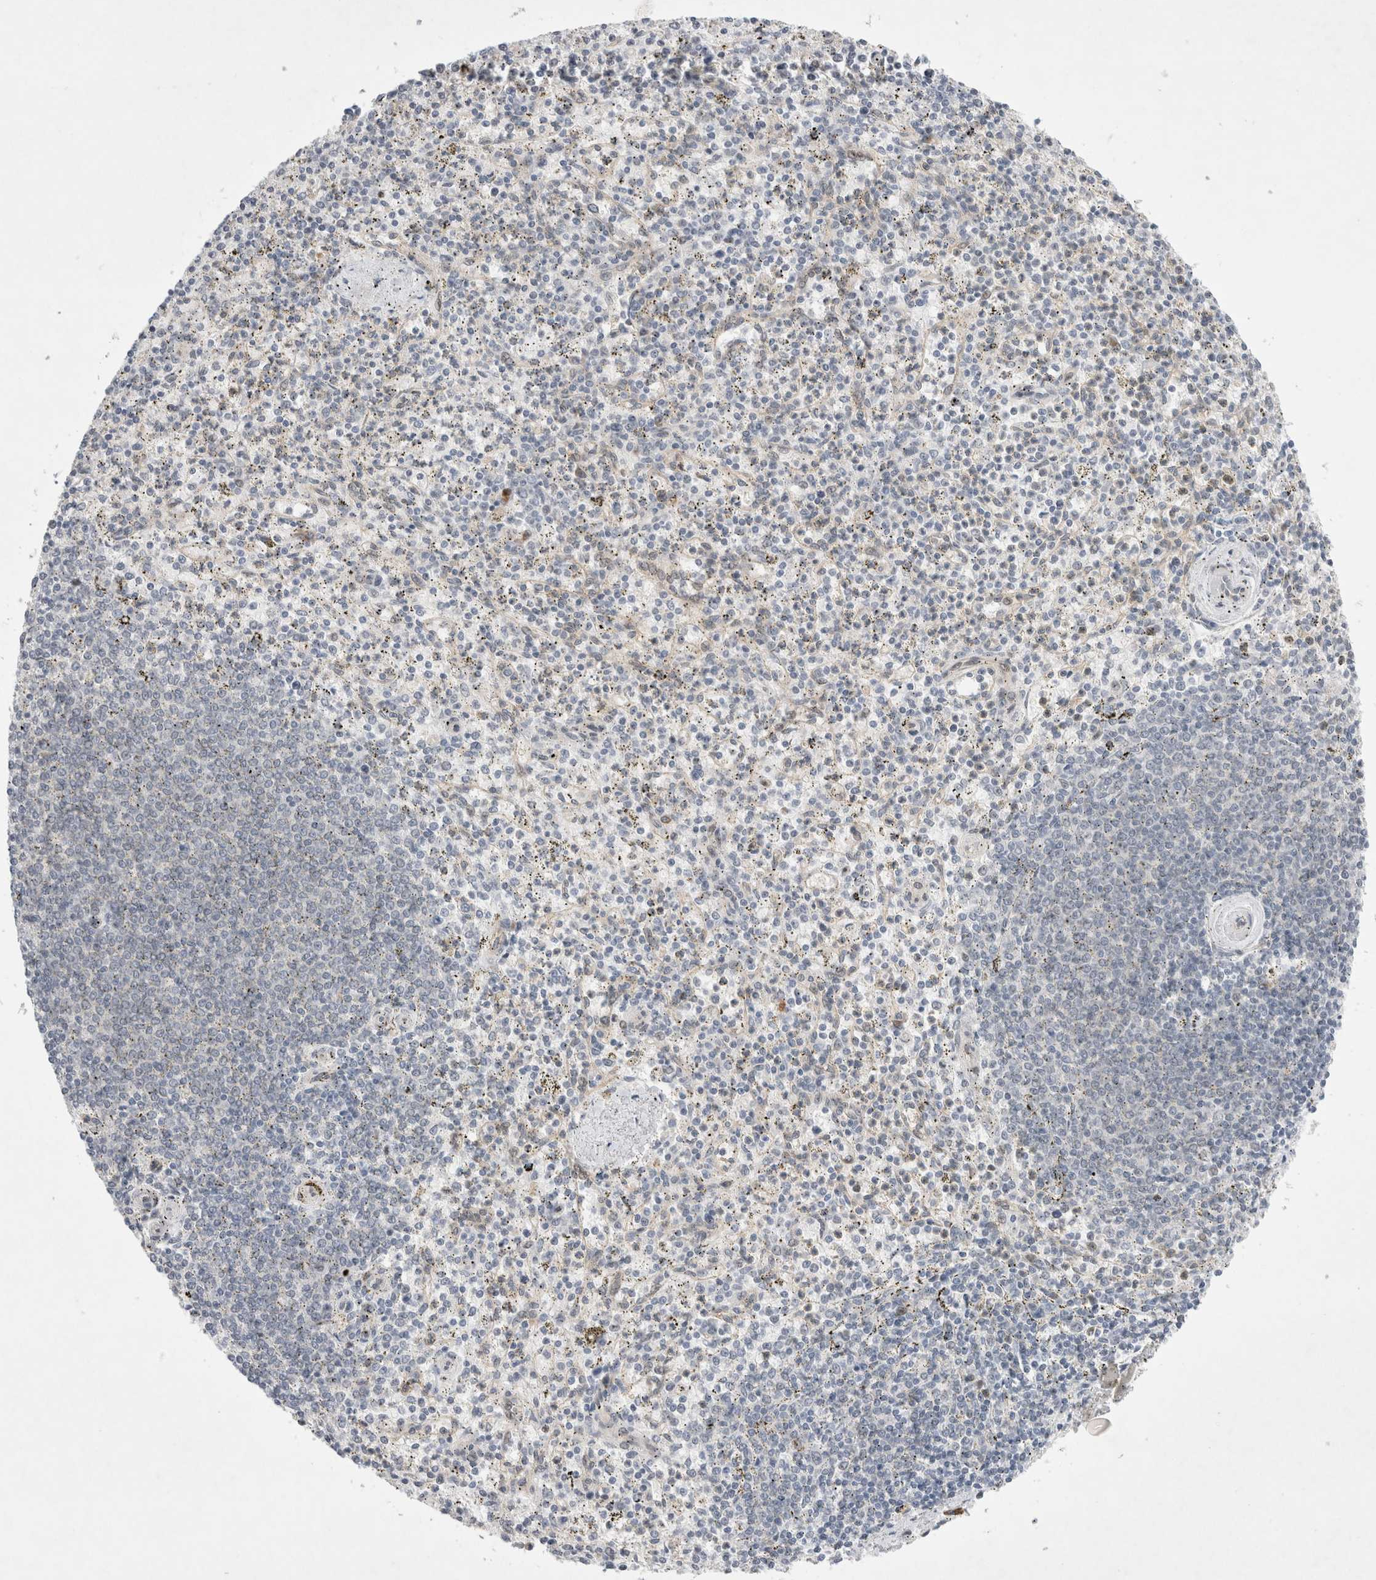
{"staining": {"intensity": "negative", "quantity": "none", "location": "none"}, "tissue": "spleen", "cell_type": "Cells in red pulp", "image_type": "normal", "snomed": [{"axis": "morphology", "description": "Normal tissue, NOS"}, {"axis": "topography", "description": "Spleen"}], "caption": "This is an immunohistochemistry (IHC) photomicrograph of benign spleen. There is no staining in cells in red pulp.", "gene": "WIPF2", "patient": {"sex": "male", "age": 72}}